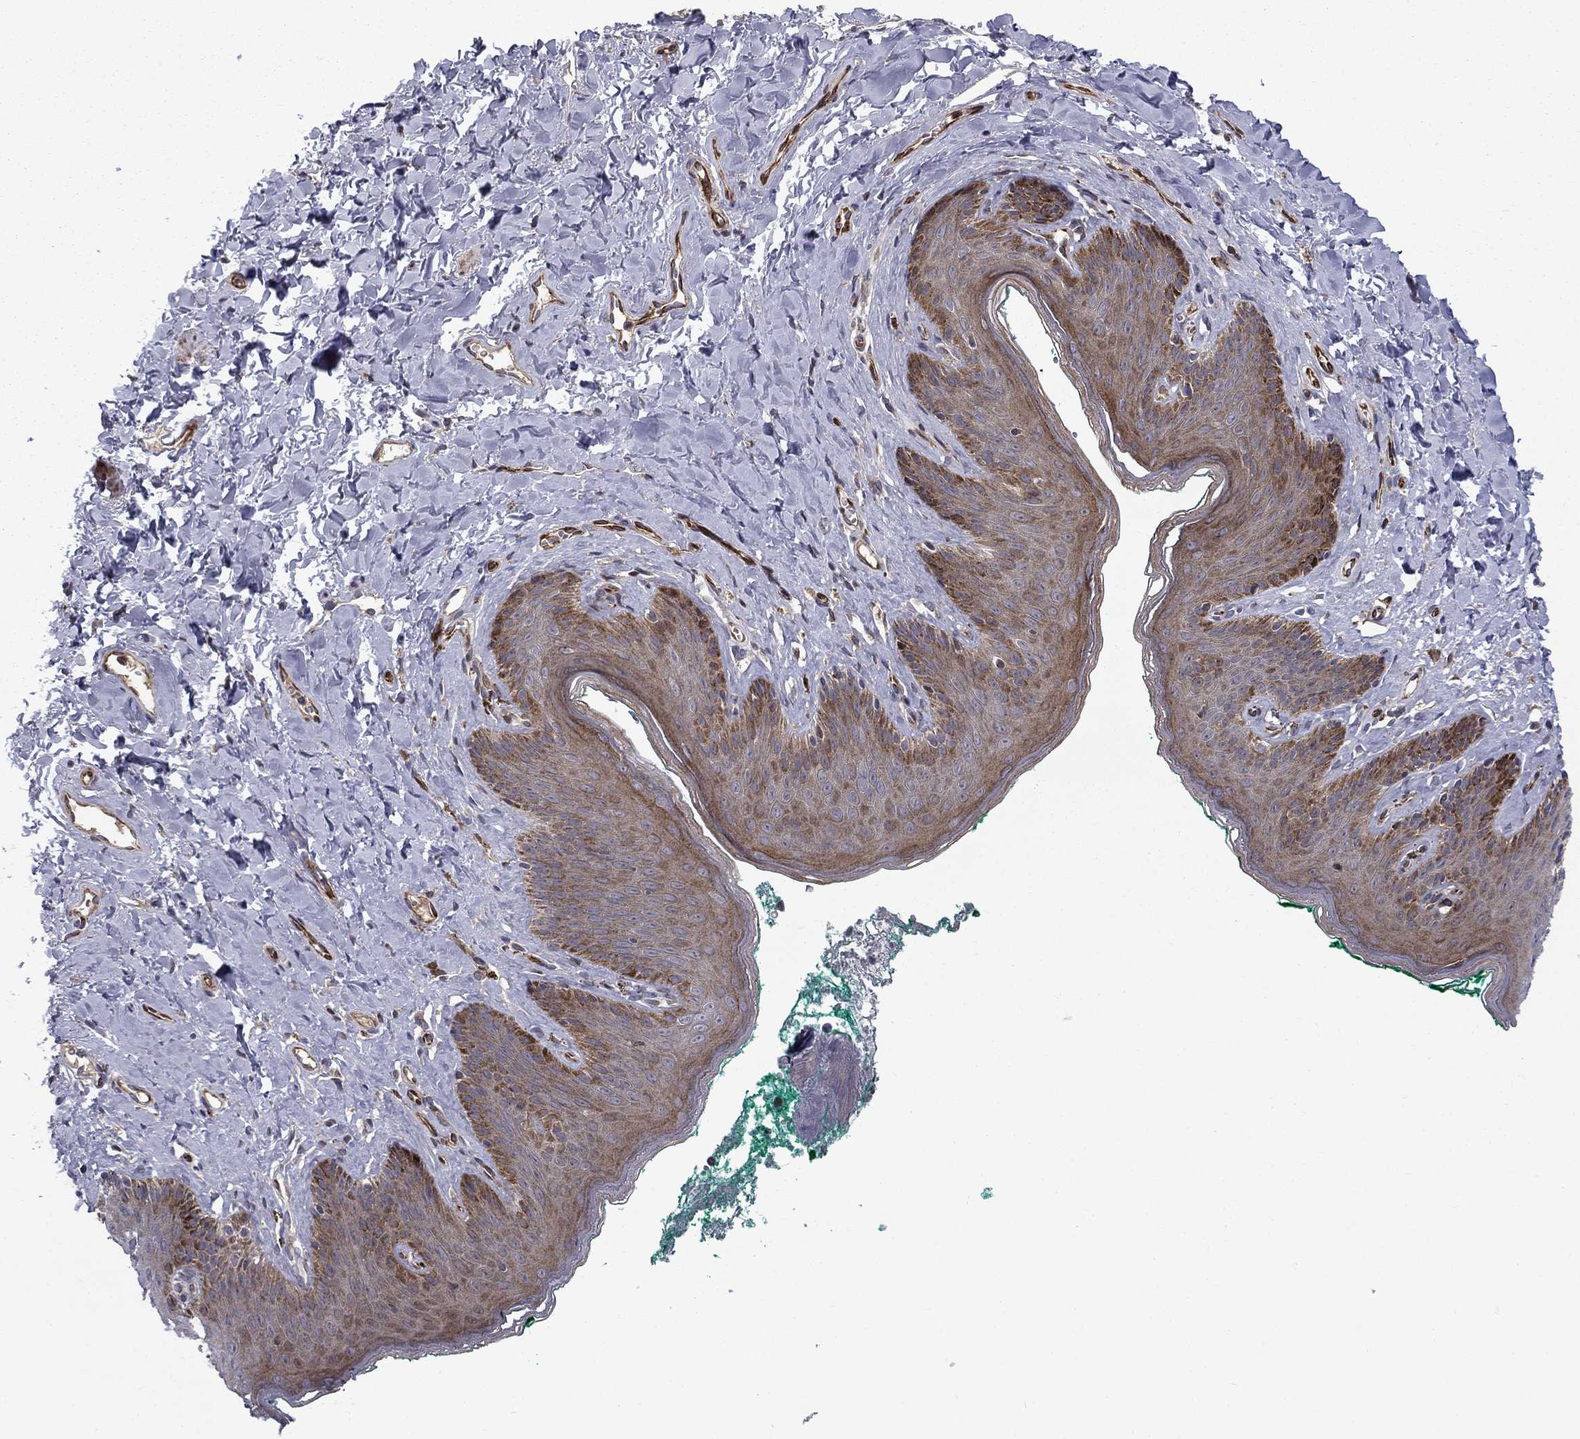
{"staining": {"intensity": "moderate", "quantity": "25%-75%", "location": "cytoplasmic/membranous"}, "tissue": "skin", "cell_type": "Epidermal cells", "image_type": "normal", "snomed": [{"axis": "morphology", "description": "Normal tissue, NOS"}, {"axis": "topography", "description": "Vulva"}], "caption": "IHC of unremarkable skin displays medium levels of moderate cytoplasmic/membranous staining in approximately 25%-75% of epidermal cells.", "gene": "MIOS", "patient": {"sex": "female", "age": 66}}